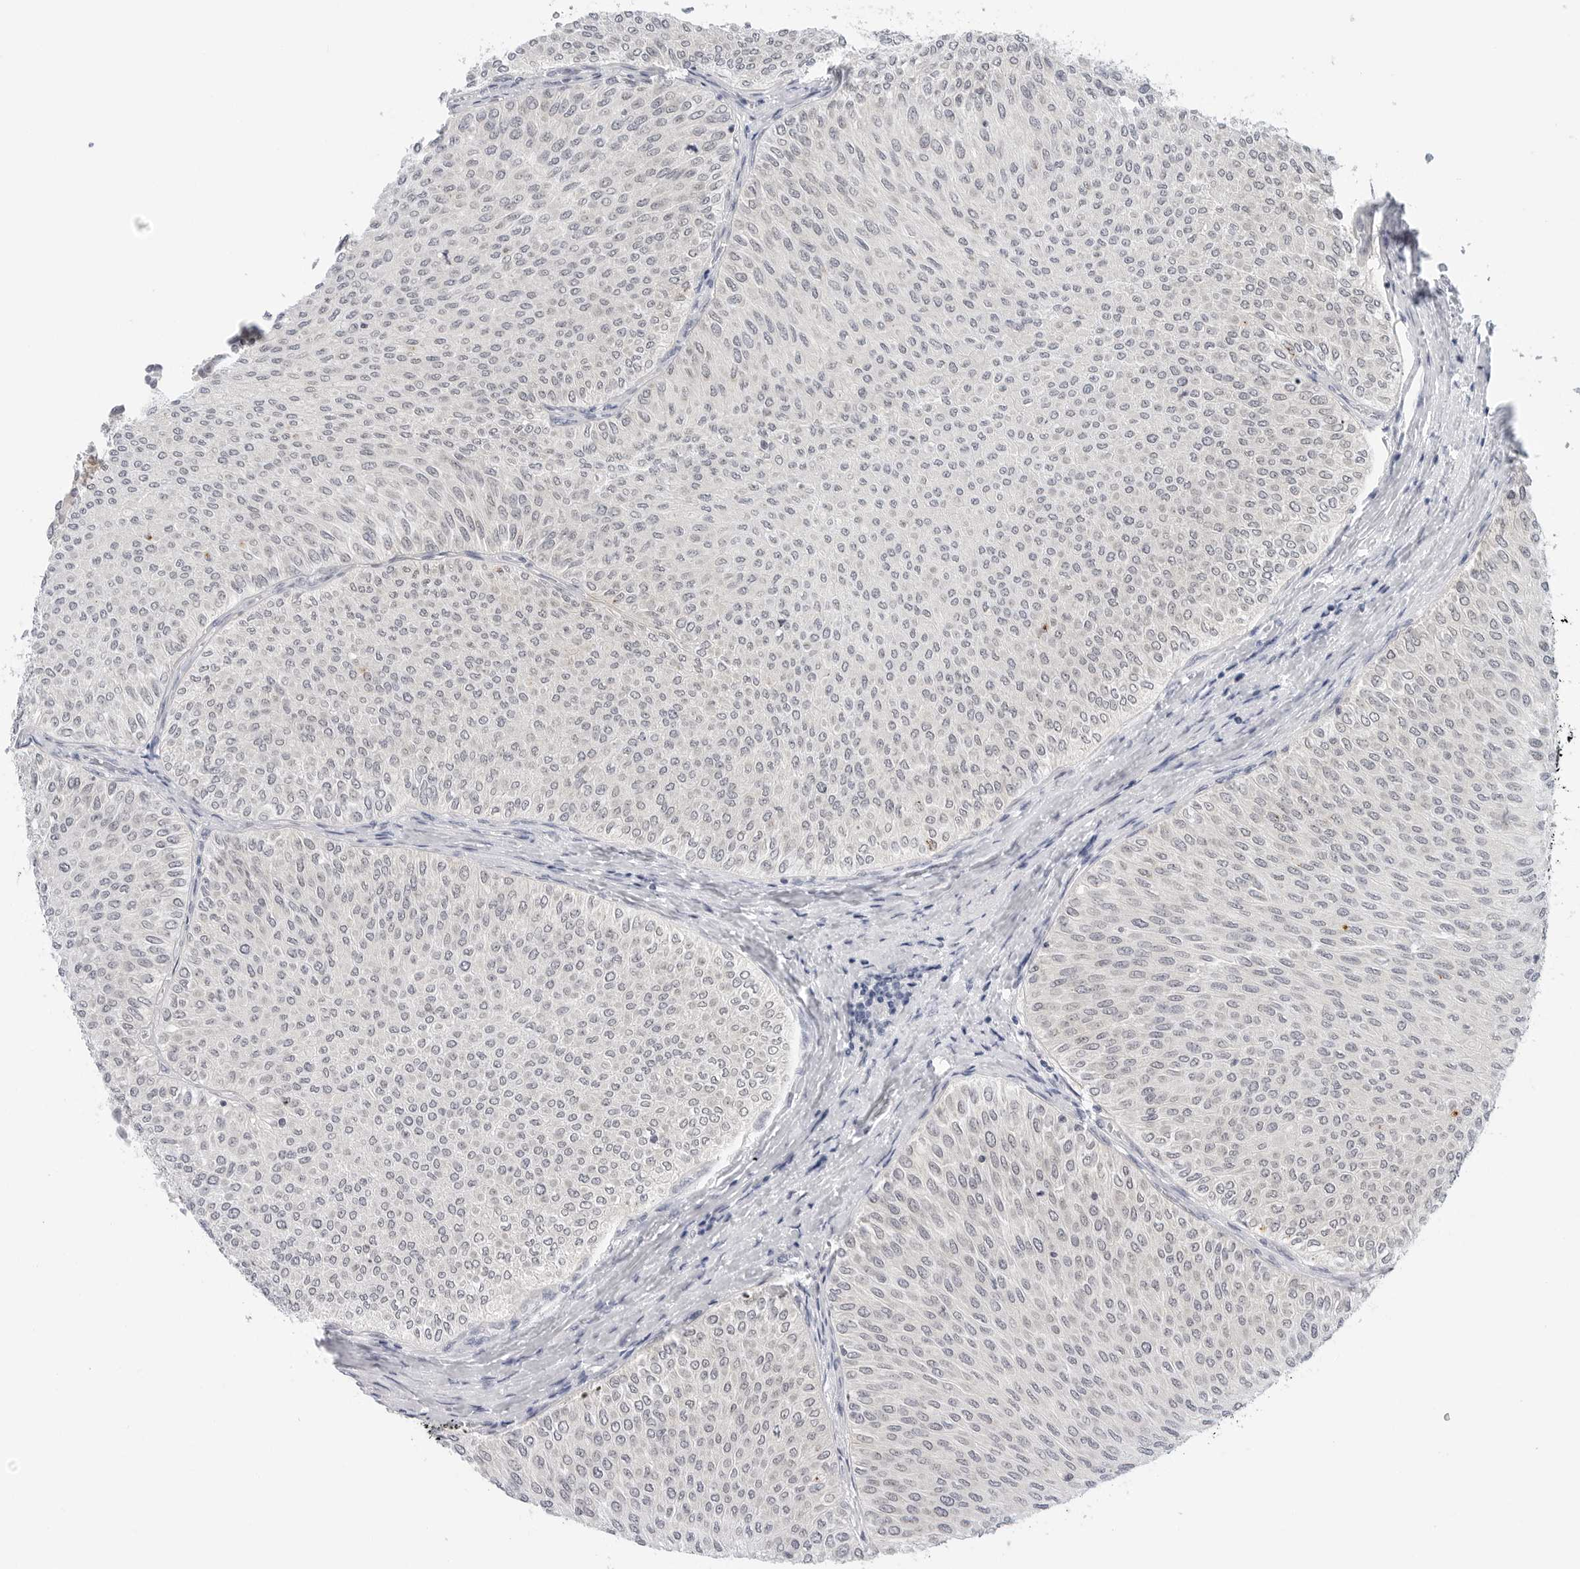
{"staining": {"intensity": "negative", "quantity": "none", "location": "none"}, "tissue": "urothelial cancer", "cell_type": "Tumor cells", "image_type": "cancer", "snomed": [{"axis": "morphology", "description": "Urothelial carcinoma, Low grade"}, {"axis": "topography", "description": "Urinary bladder"}], "caption": "Immunohistochemistry micrograph of low-grade urothelial carcinoma stained for a protein (brown), which shows no staining in tumor cells.", "gene": "MAP2K5", "patient": {"sex": "male", "age": 78}}